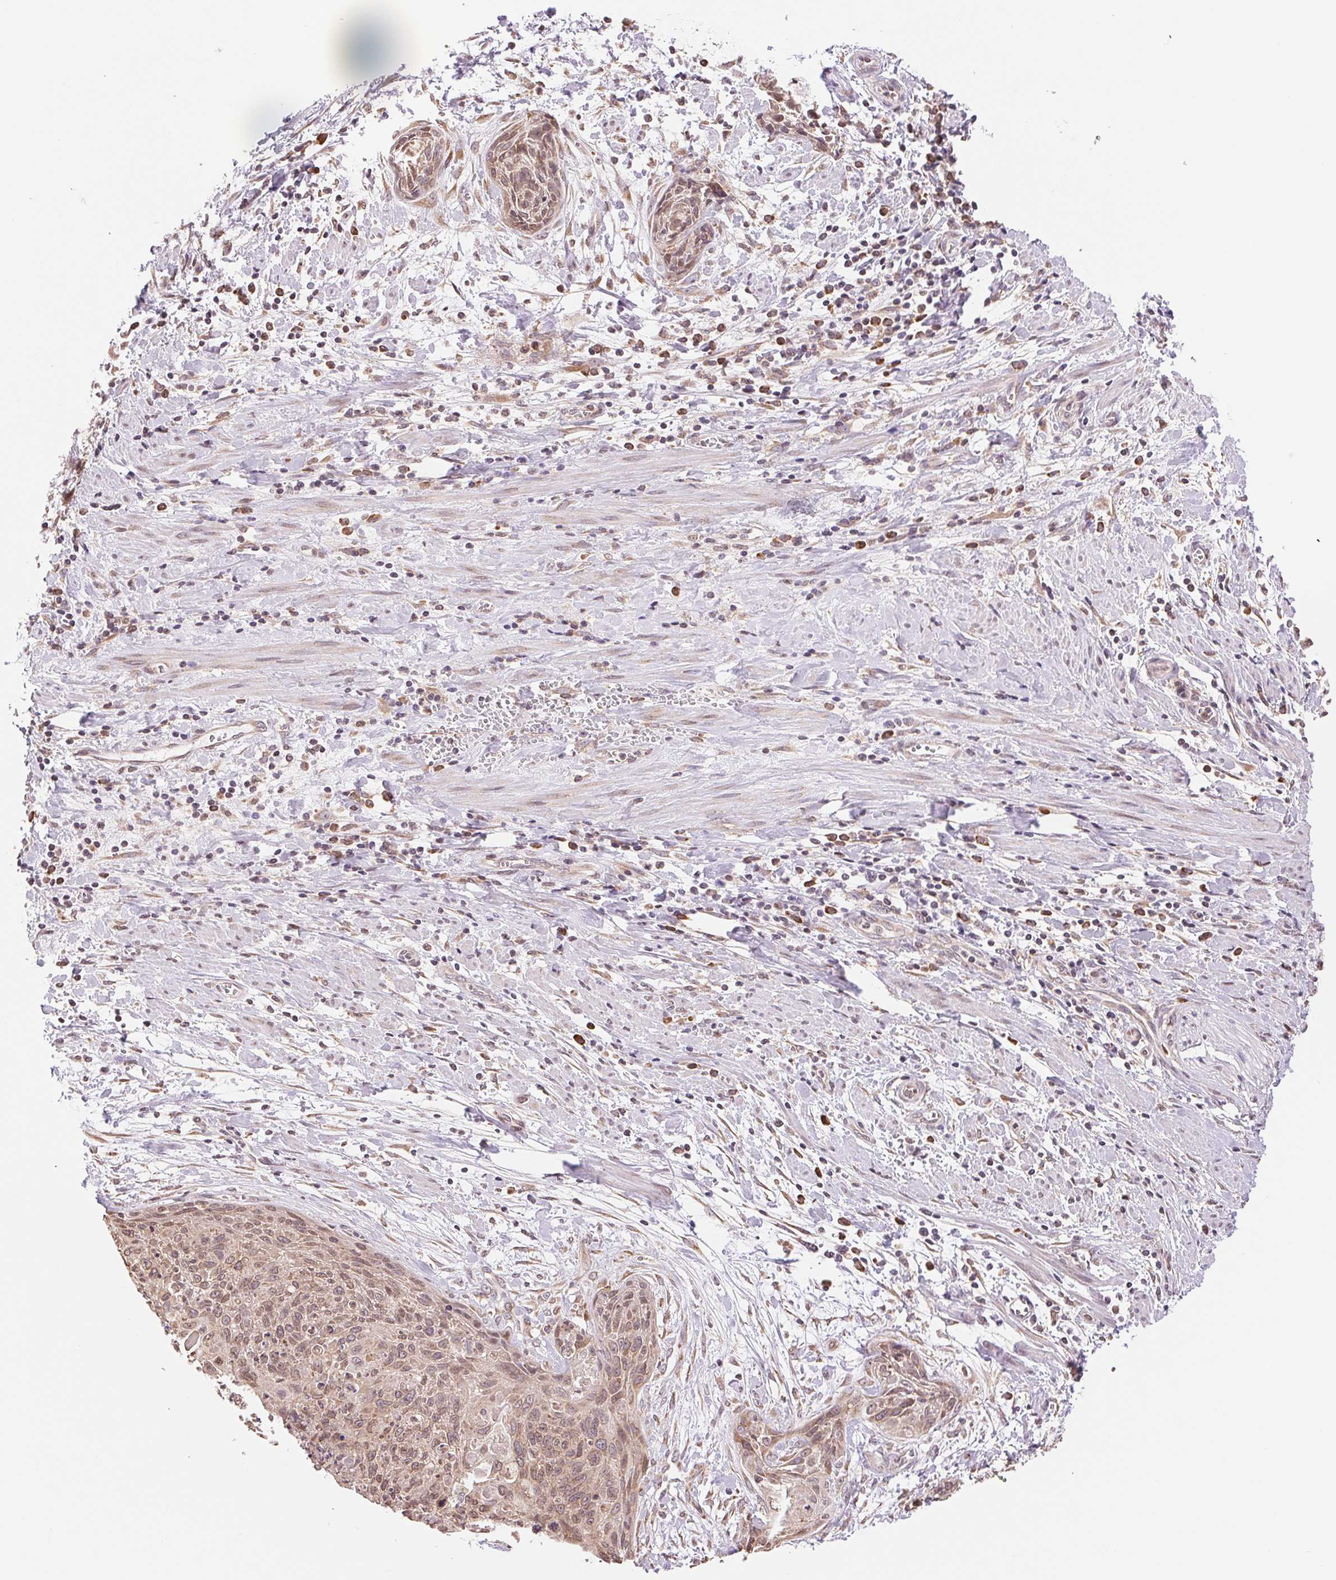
{"staining": {"intensity": "weak", "quantity": "25%-75%", "location": "cytoplasmic/membranous"}, "tissue": "cervical cancer", "cell_type": "Tumor cells", "image_type": "cancer", "snomed": [{"axis": "morphology", "description": "Squamous cell carcinoma, NOS"}, {"axis": "topography", "description": "Cervix"}], "caption": "A photomicrograph of squamous cell carcinoma (cervical) stained for a protein demonstrates weak cytoplasmic/membranous brown staining in tumor cells. (brown staining indicates protein expression, while blue staining denotes nuclei).", "gene": "RPN1", "patient": {"sex": "female", "age": 55}}